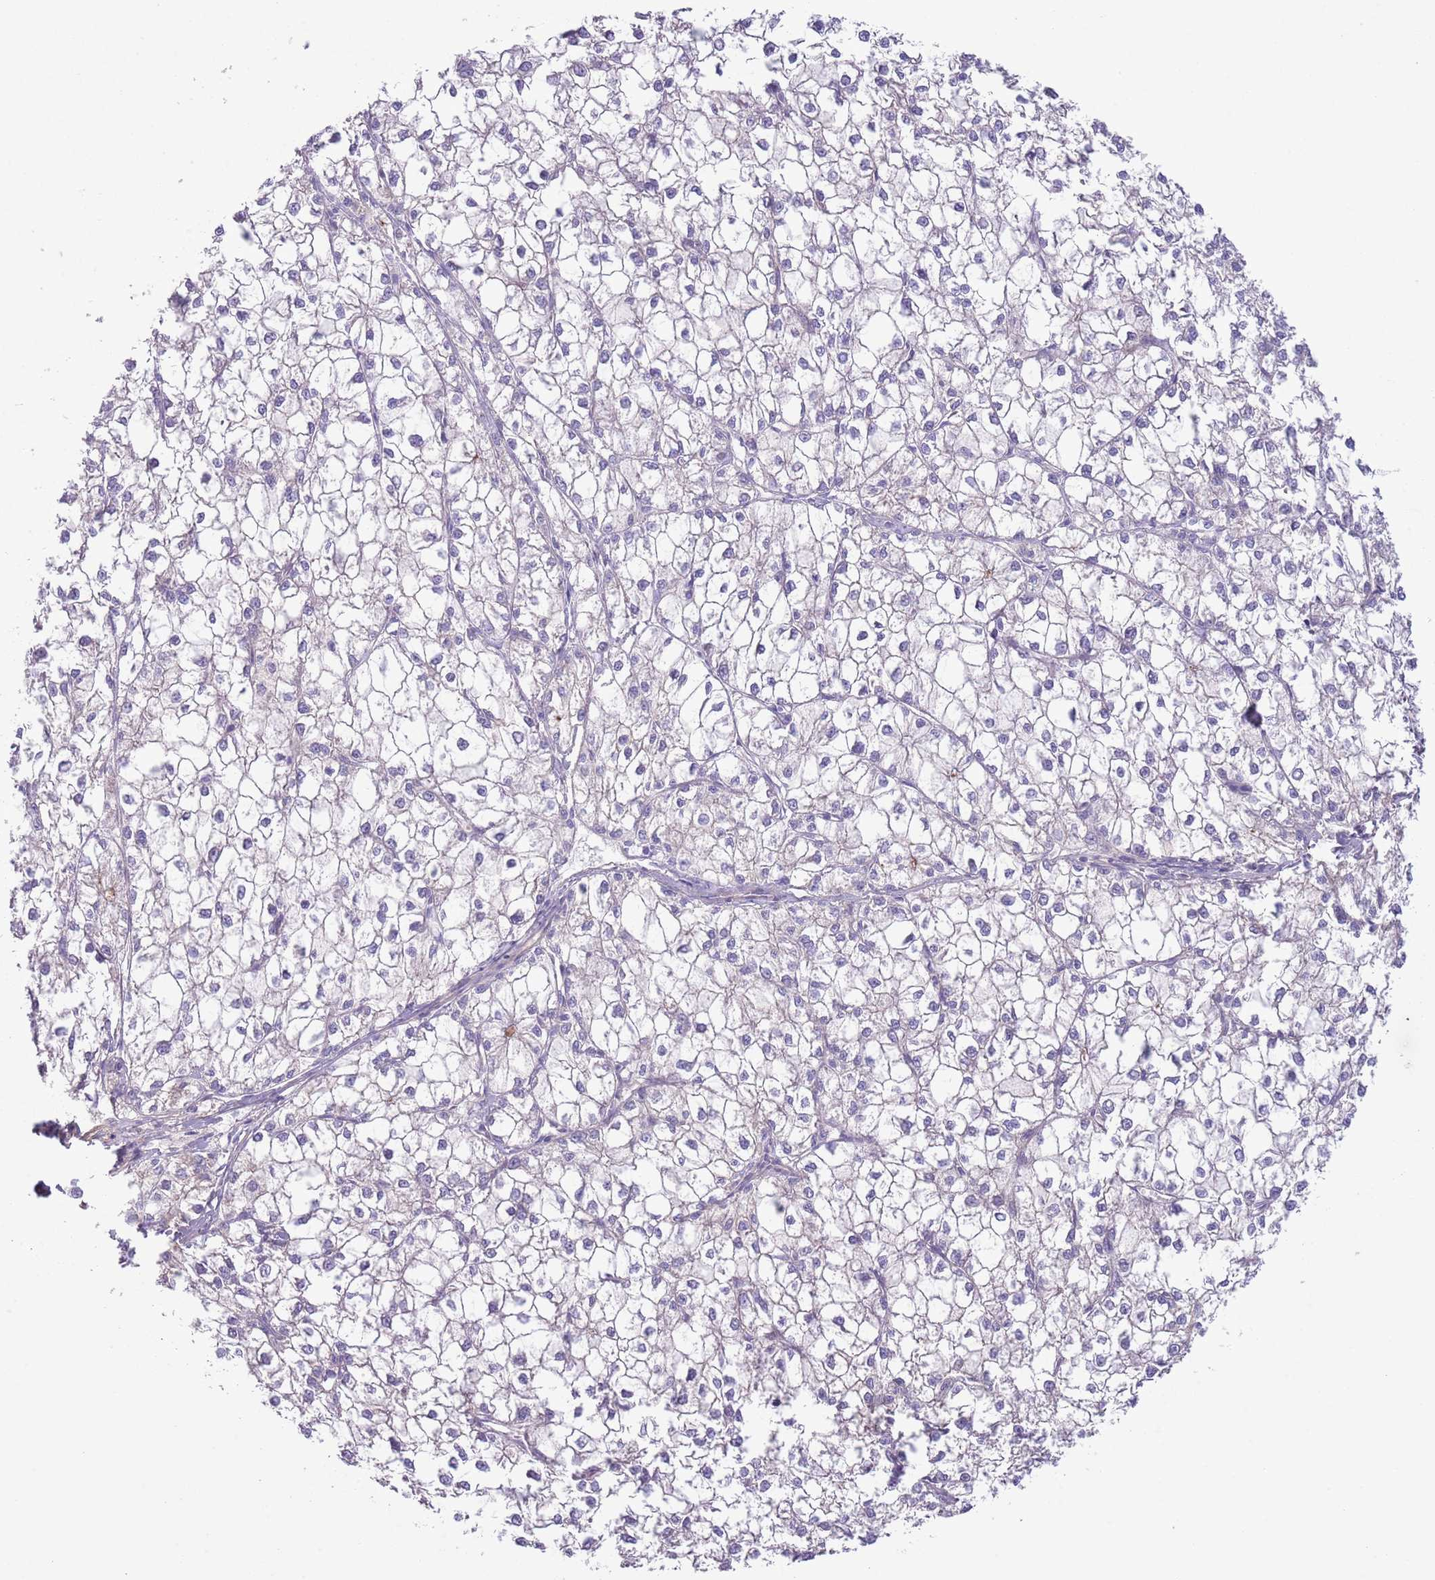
{"staining": {"intensity": "negative", "quantity": "none", "location": "none"}, "tissue": "liver cancer", "cell_type": "Tumor cells", "image_type": "cancer", "snomed": [{"axis": "morphology", "description": "Carcinoma, Hepatocellular, NOS"}, {"axis": "topography", "description": "Liver"}], "caption": "Immunohistochemical staining of human liver cancer shows no significant positivity in tumor cells. (IHC, brightfield microscopy, high magnification).", "gene": "CFH", "patient": {"sex": "female", "age": 43}}